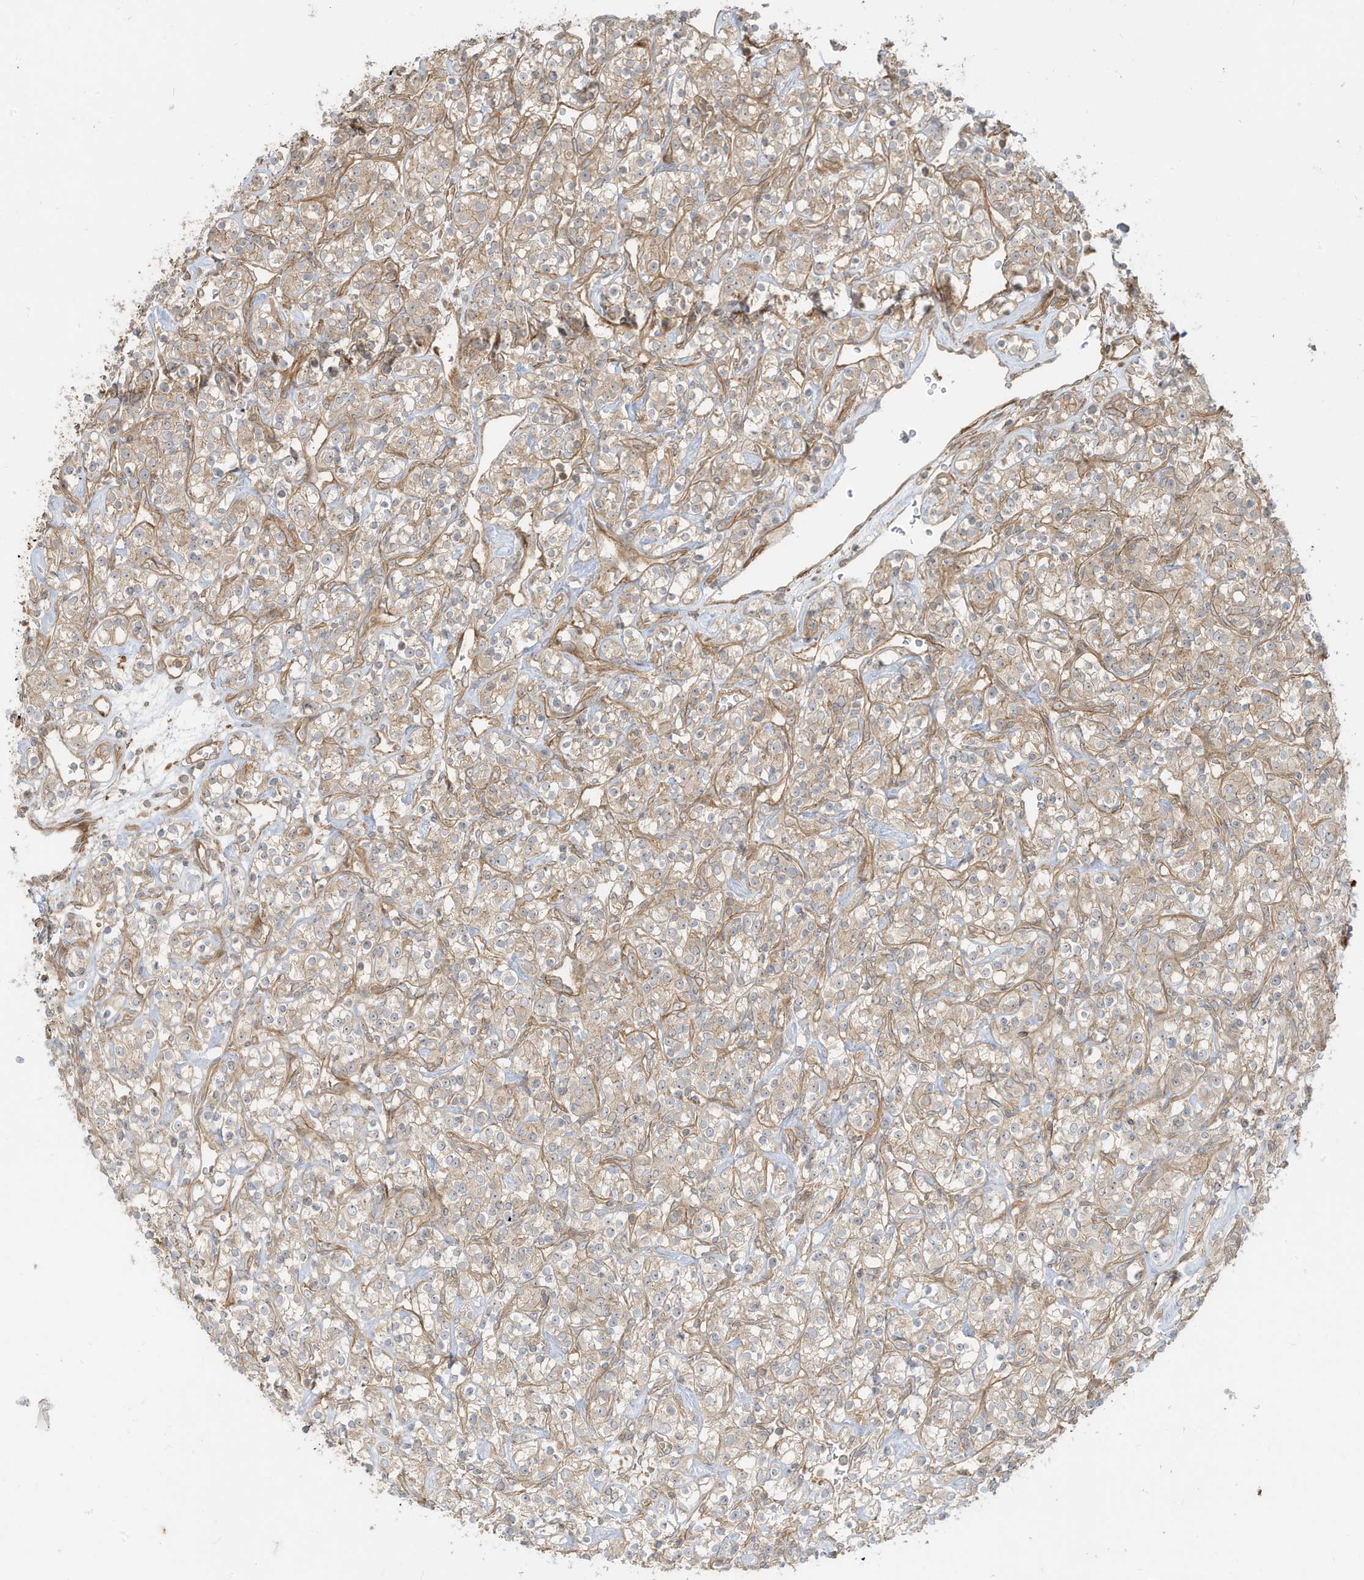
{"staining": {"intensity": "weak", "quantity": "25%-75%", "location": "cytoplasmic/membranous"}, "tissue": "renal cancer", "cell_type": "Tumor cells", "image_type": "cancer", "snomed": [{"axis": "morphology", "description": "Adenocarcinoma, NOS"}, {"axis": "topography", "description": "Kidney"}], "caption": "High-power microscopy captured an immunohistochemistry histopathology image of renal cancer (adenocarcinoma), revealing weak cytoplasmic/membranous positivity in approximately 25%-75% of tumor cells.", "gene": "ENTR1", "patient": {"sex": "male", "age": 77}}